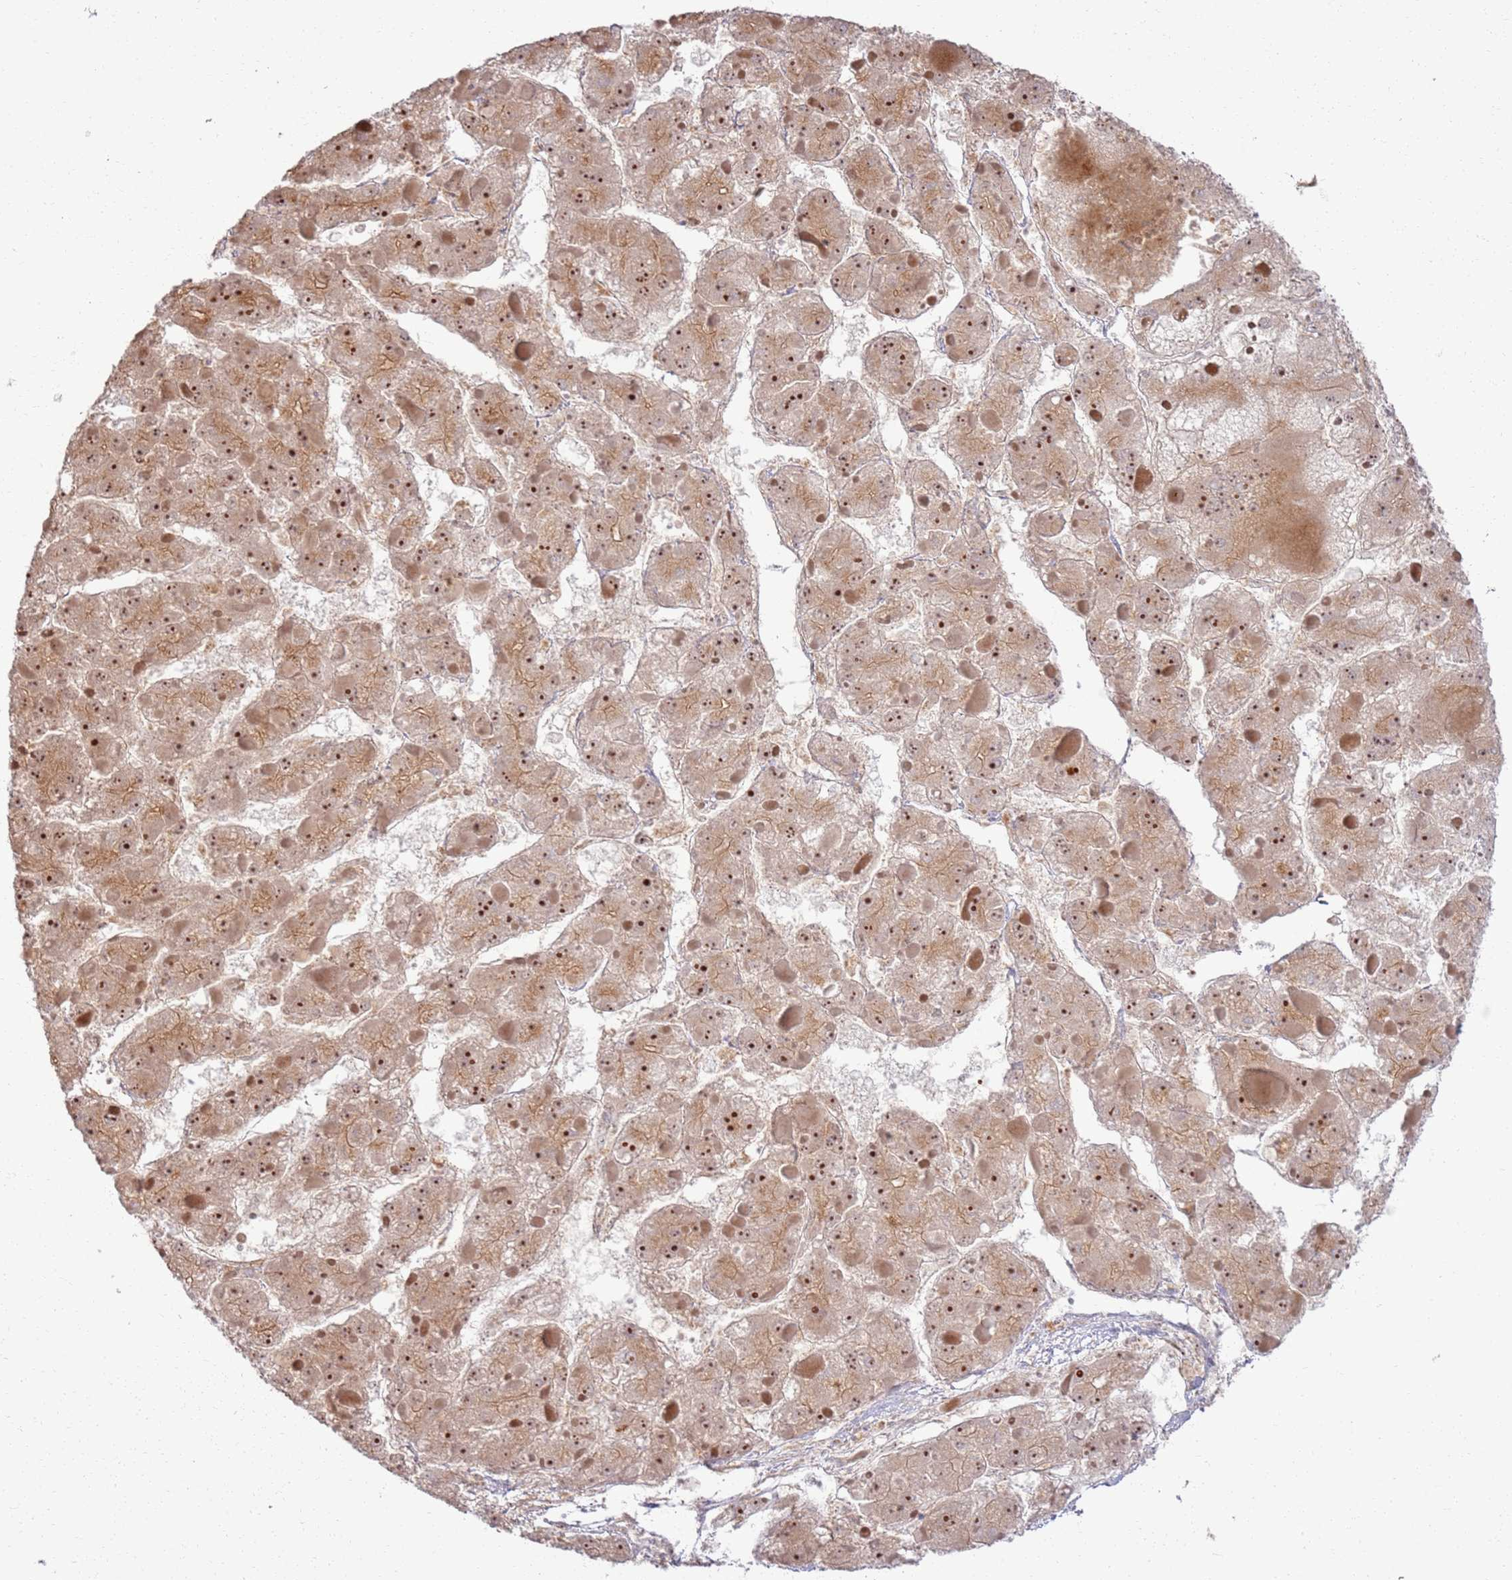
{"staining": {"intensity": "moderate", "quantity": ">75%", "location": "cytoplasmic/membranous,nuclear"}, "tissue": "liver cancer", "cell_type": "Tumor cells", "image_type": "cancer", "snomed": [{"axis": "morphology", "description": "Carcinoma, Hepatocellular, NOS"}, {"axis": "topography", "description": "Liver"}], "caption": "Brown immunohistochemical staining in human liver hepatocellular carcinoma shows moderate cytoplasmic/membranous and nuclear staining in about >75% of tumor cells.", "gene": "CNPY1", "patient": {"sex": "female", "age": 73}}